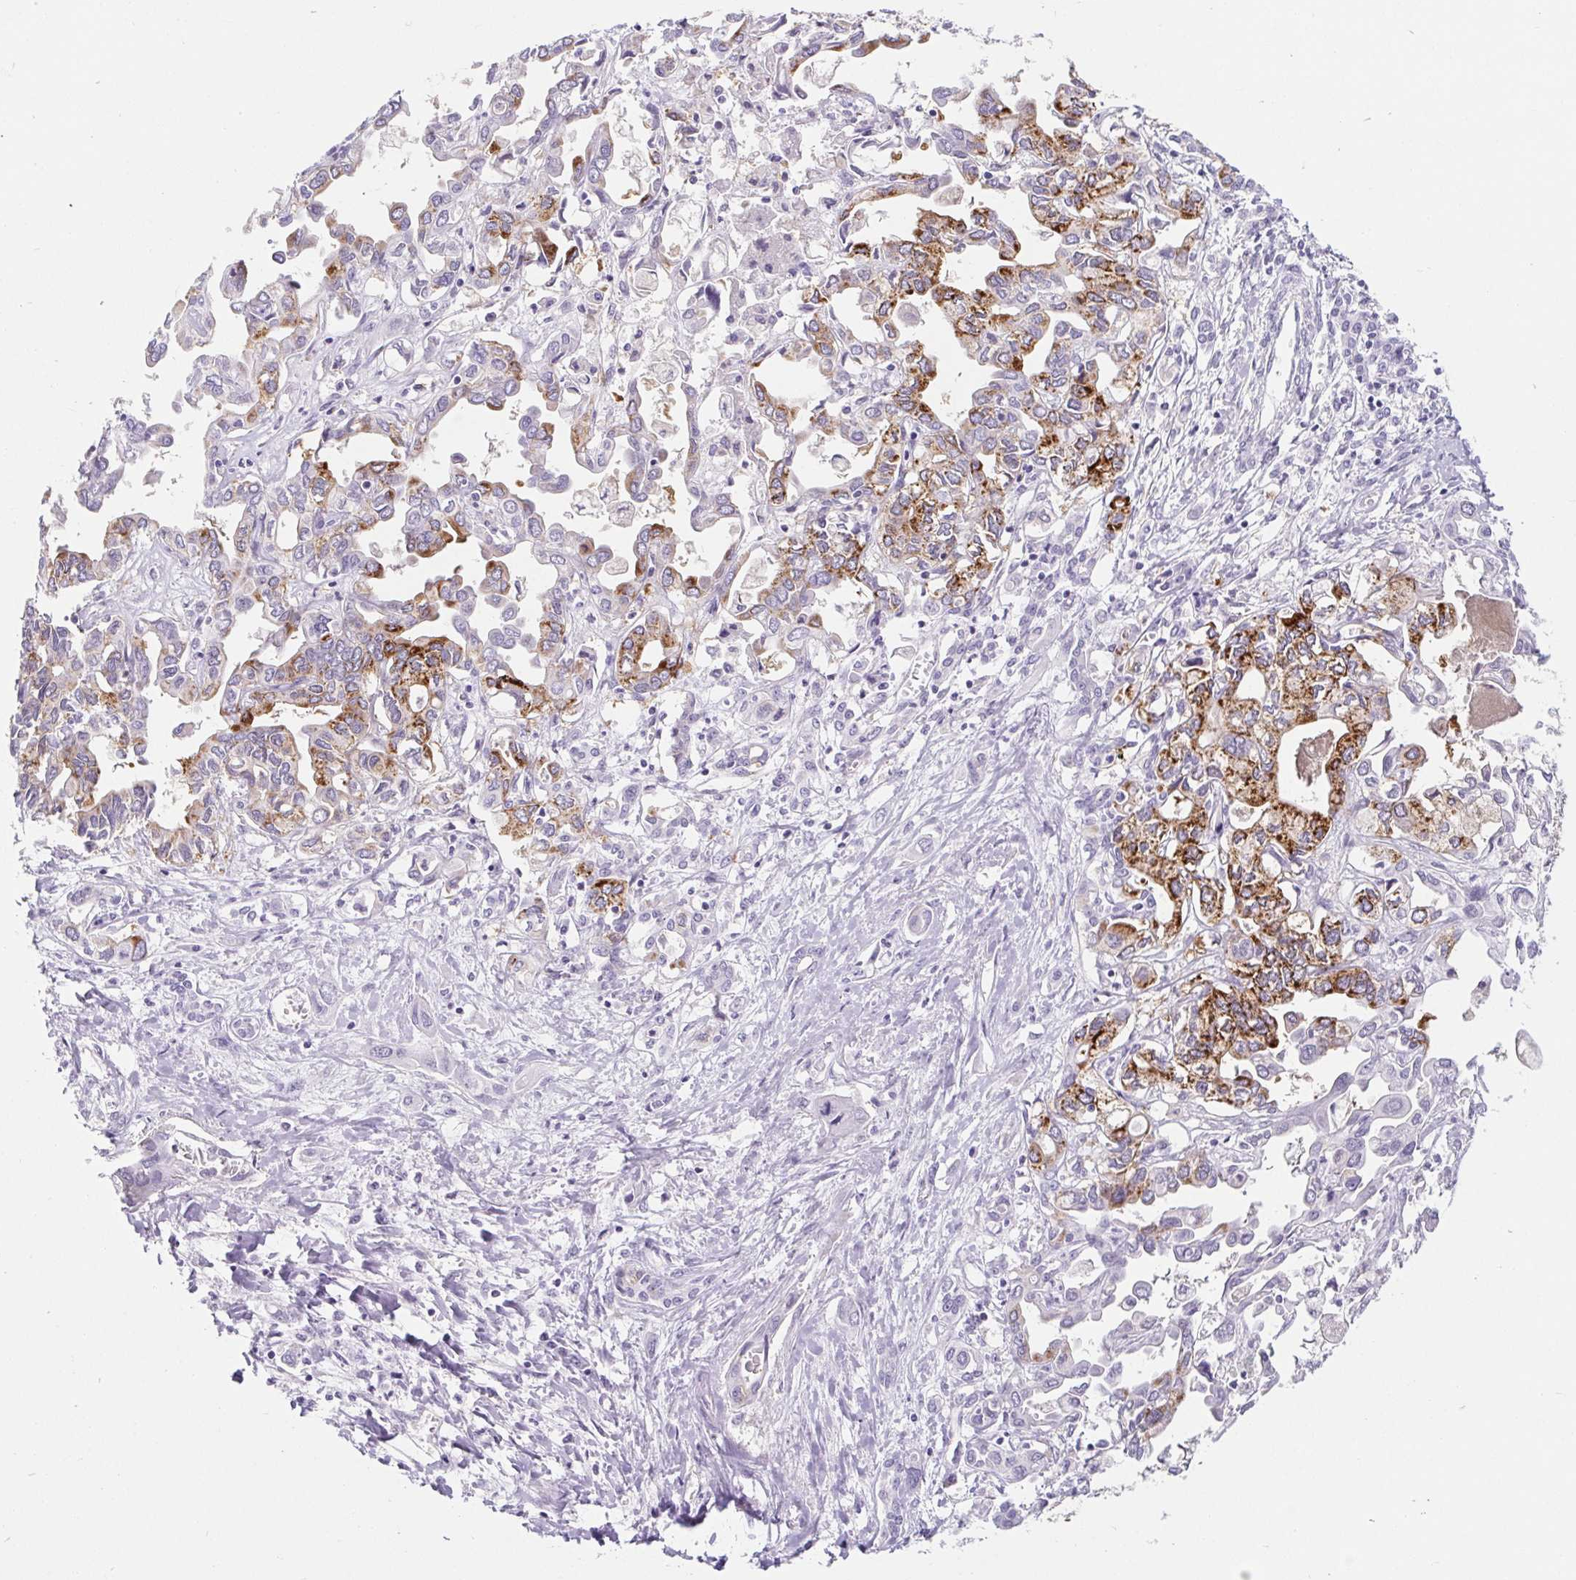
{"staining": {"intensity": "strong", "quantity": "25%-75%", "location": "cytoplasmic/membranous"}, "tissue": "liver cancer", "cell_type": "Tumor cells", "image_type": "cancer", "snomed": [{"axis": "morphology", "description": "Cholangiocarcinoma"}, {"axis": "topography", "description": "Liver"}], "caption": "IHC (DAB) staining of human liver cancer (cholangiocarcinoma) demonstrates strong cytoplasmic/membranous protein expression in about 25%-75% of tumor cells.", "gene": "BCAS1", "patient": {"sex": "female", "age": 64}}